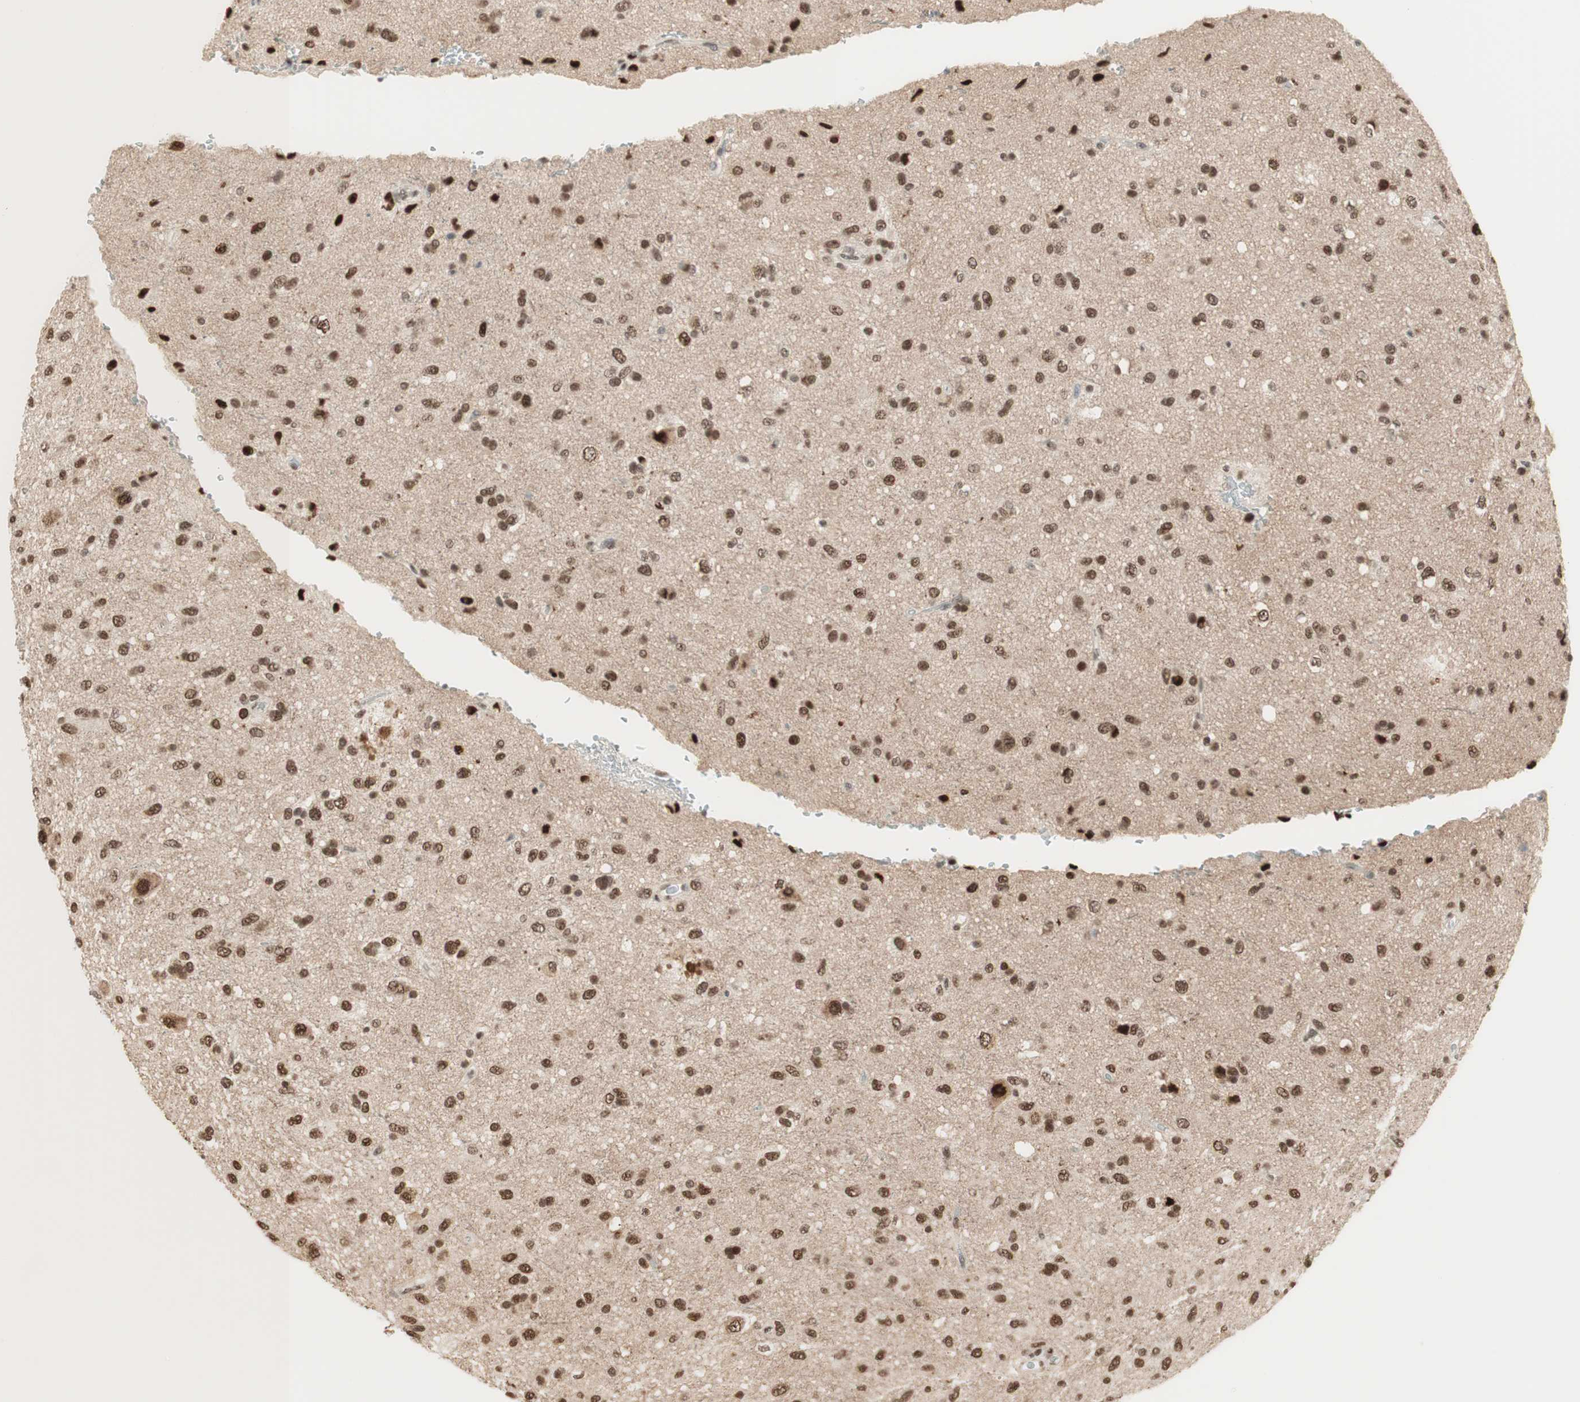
{"staining": {"intensity": "strong", "quantity": ">75%", "location": "nuclear"}, "tissue": "glioma", "cell_type": "Tumor cells", "image_type": "cancer", "snomed": [{"axis": "morphology", "description": "Glioma, malignant, Low grade"}, {"axis": "topography", "description": "Brain"}], "caption": "Strong nuclear positivity for a protein is identified in about >75% of tumor cells of malignant glioma (low-grade) using IHC.", "gene": "SMARCE1", "patient": {"sex": "male", "age": 77}}